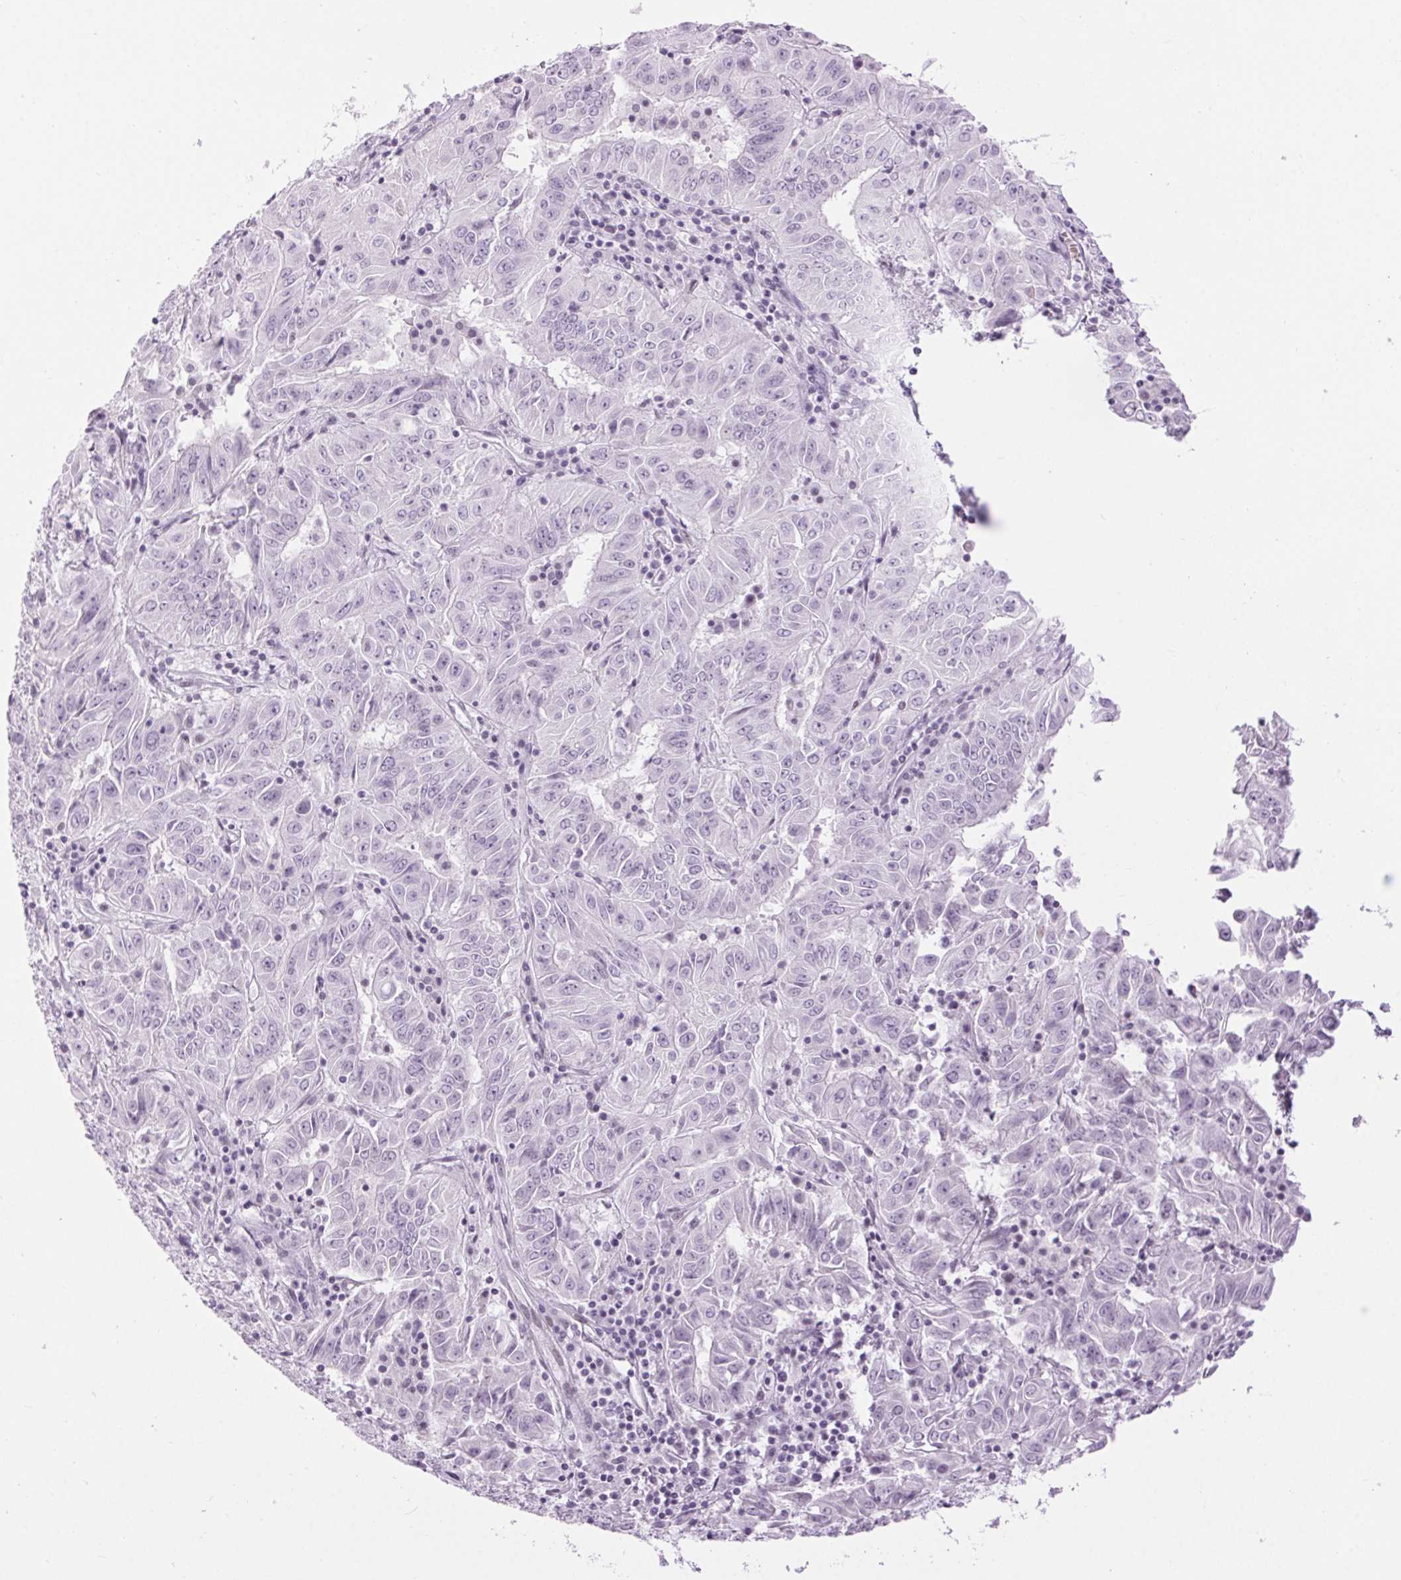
{"staining": {"intensity": "negative", "quantity": "none", "location": "none"}, "tissue": "pancreatic cancer", "cell_type": "Tumor cells", "image_type": "cancer", "snomed": [{"axis": "morphology", "description": "Adenocarcinoma, NOS"}, {"axis": "topography", "description": "Pancreas"}], "caption": "Micrograph shows no protein positivity in tumor cells of pancreatic adenocarcinoma tissue.", "gene": "BEND2", "patient": {"sex": "male", "age": 63}}